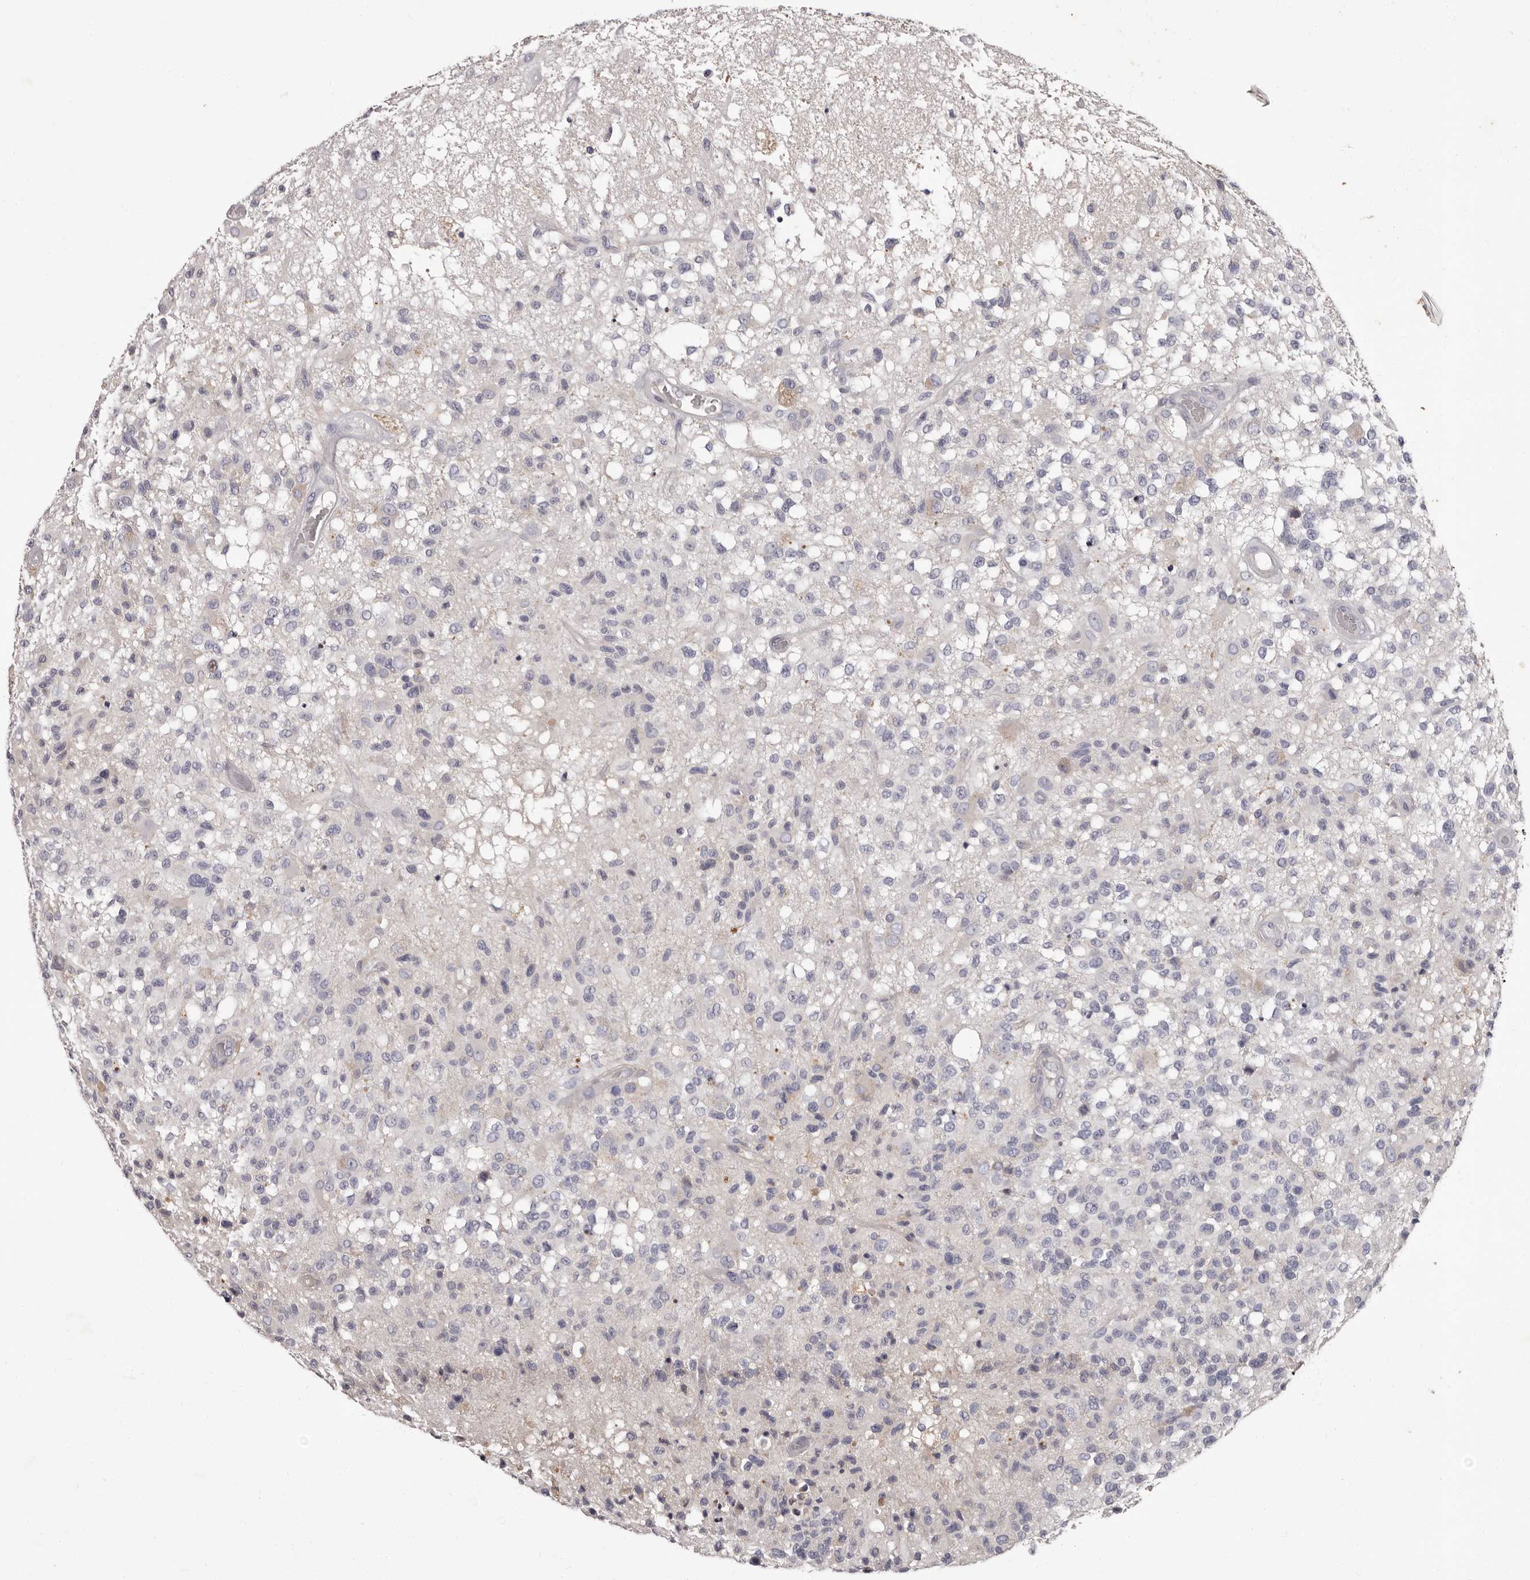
{"staining": {"intensity": "negative", "quantity": "none", "location": "none"}, "tissue": "glioma", "cell_type": "Tumor cells", "image_type": "cancer", "snomed": [{"axis": "morphology", "description": "Glioma, malignant, High grade"}, {"axis": "morphology", "description": "Glioblastoma, NOS"}, {"axis": "topography", "description": "Brain"}], "caption": "This is a histopathology image of IHC staining of glioblastoma, which shows no expression in tumor cells.", "gene": "APEH", "patient": {"sex": "male", "age": 60}}